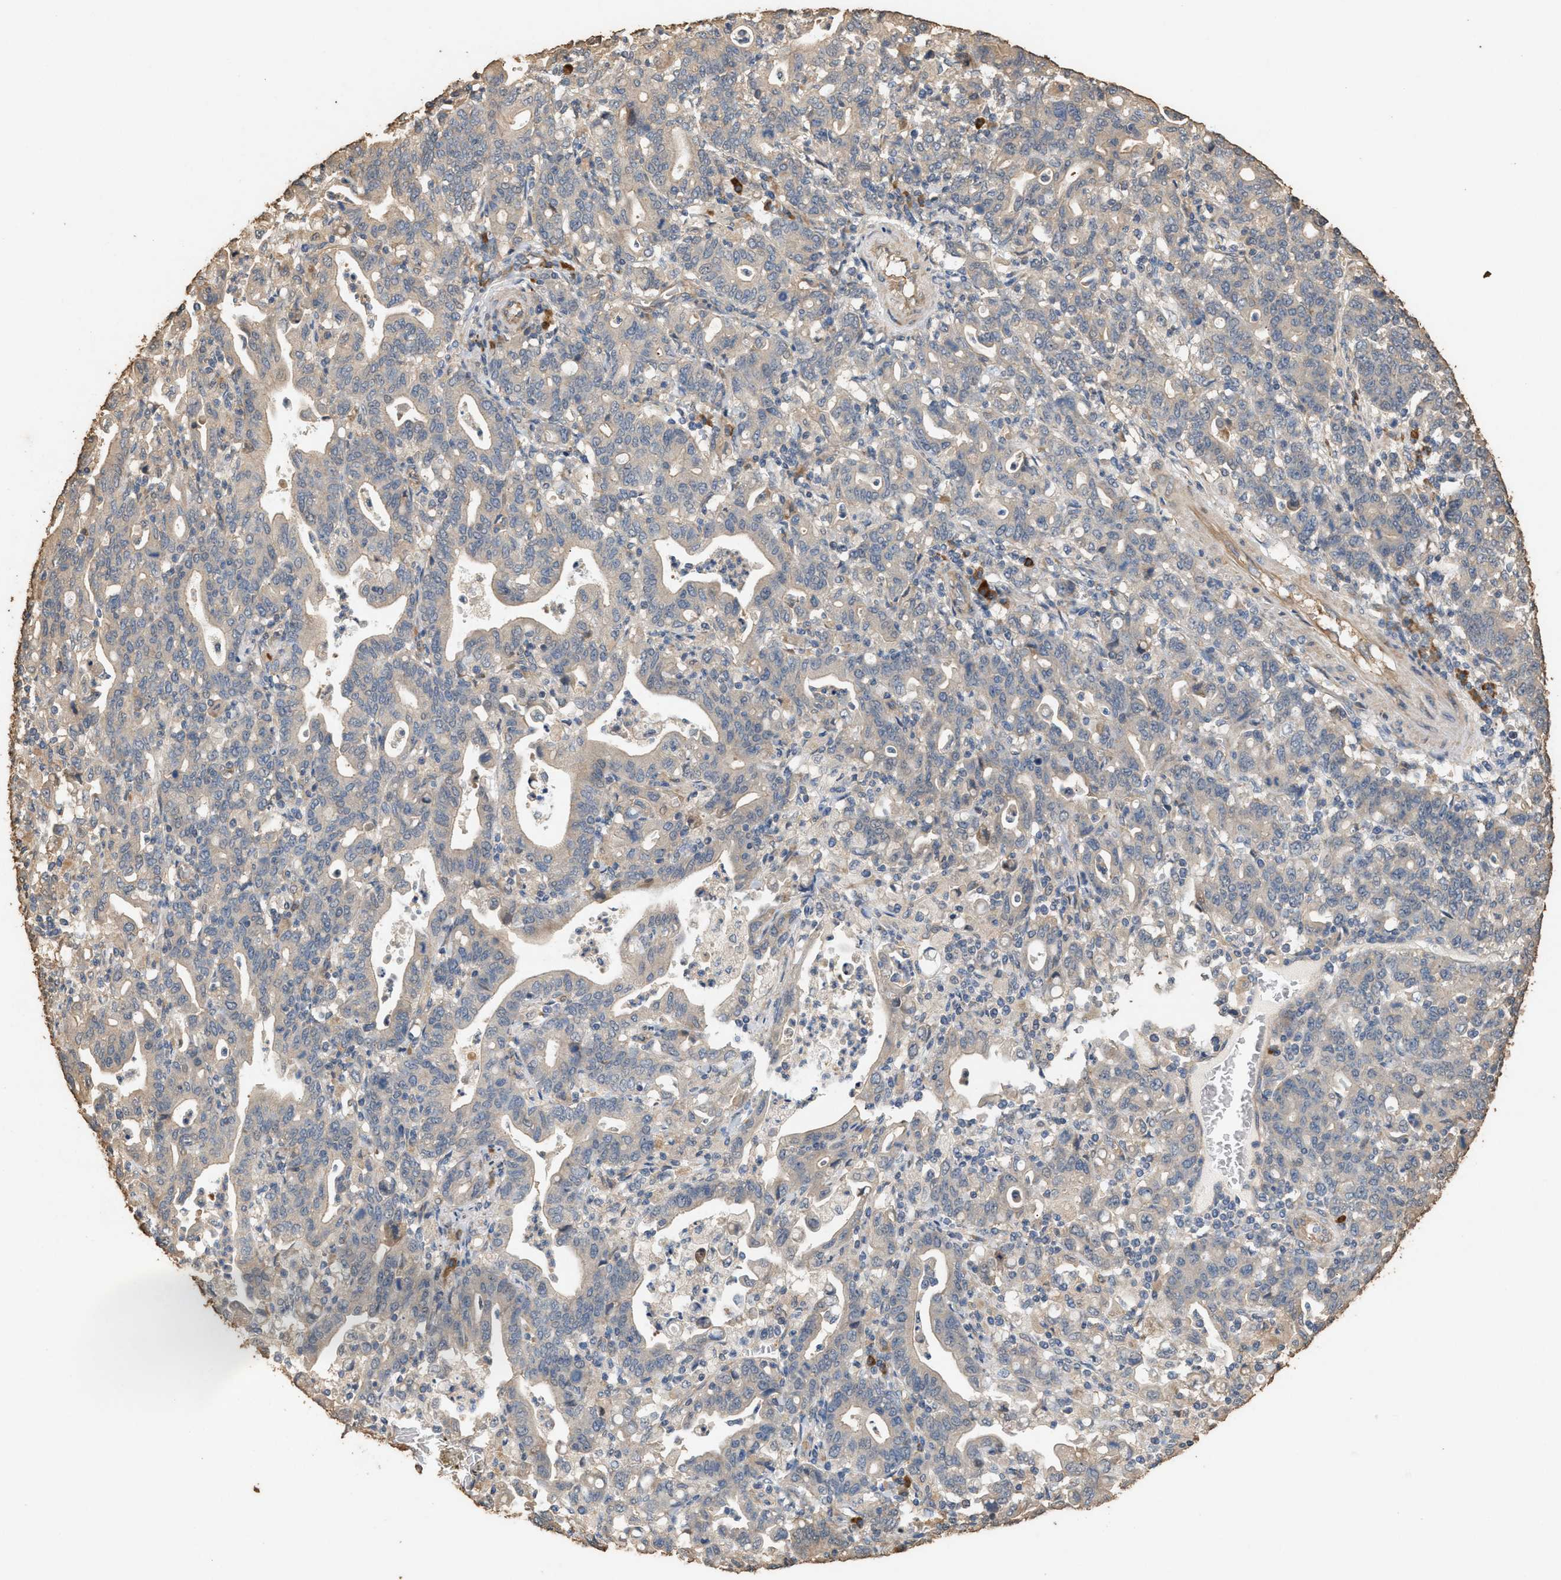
{"staining": {"intensity": "negative", "quantity": "none", "location": "none"}, "tissue": "stomach cancer", "cell_type": "Tumor cells", "image_type": "cancer", "snomed": [{"axis": "morphology", "description": "Adenocarcinoma, NOS"}, {"axis": "topography", "description": "Stomach, upper"}], "caption": "Immunohistochemistry image of neoplastic tissue: human stomach cancer stained with DAB reveals no significant protein positivity in tumor cells. (Stains: DAB immunohistochemistry with hematoxylin counter stain, Microscopy: brightfield microscopy at high magnification).", "gene": "DCAF7", "patient": {"sex": "male", "age": 69}}